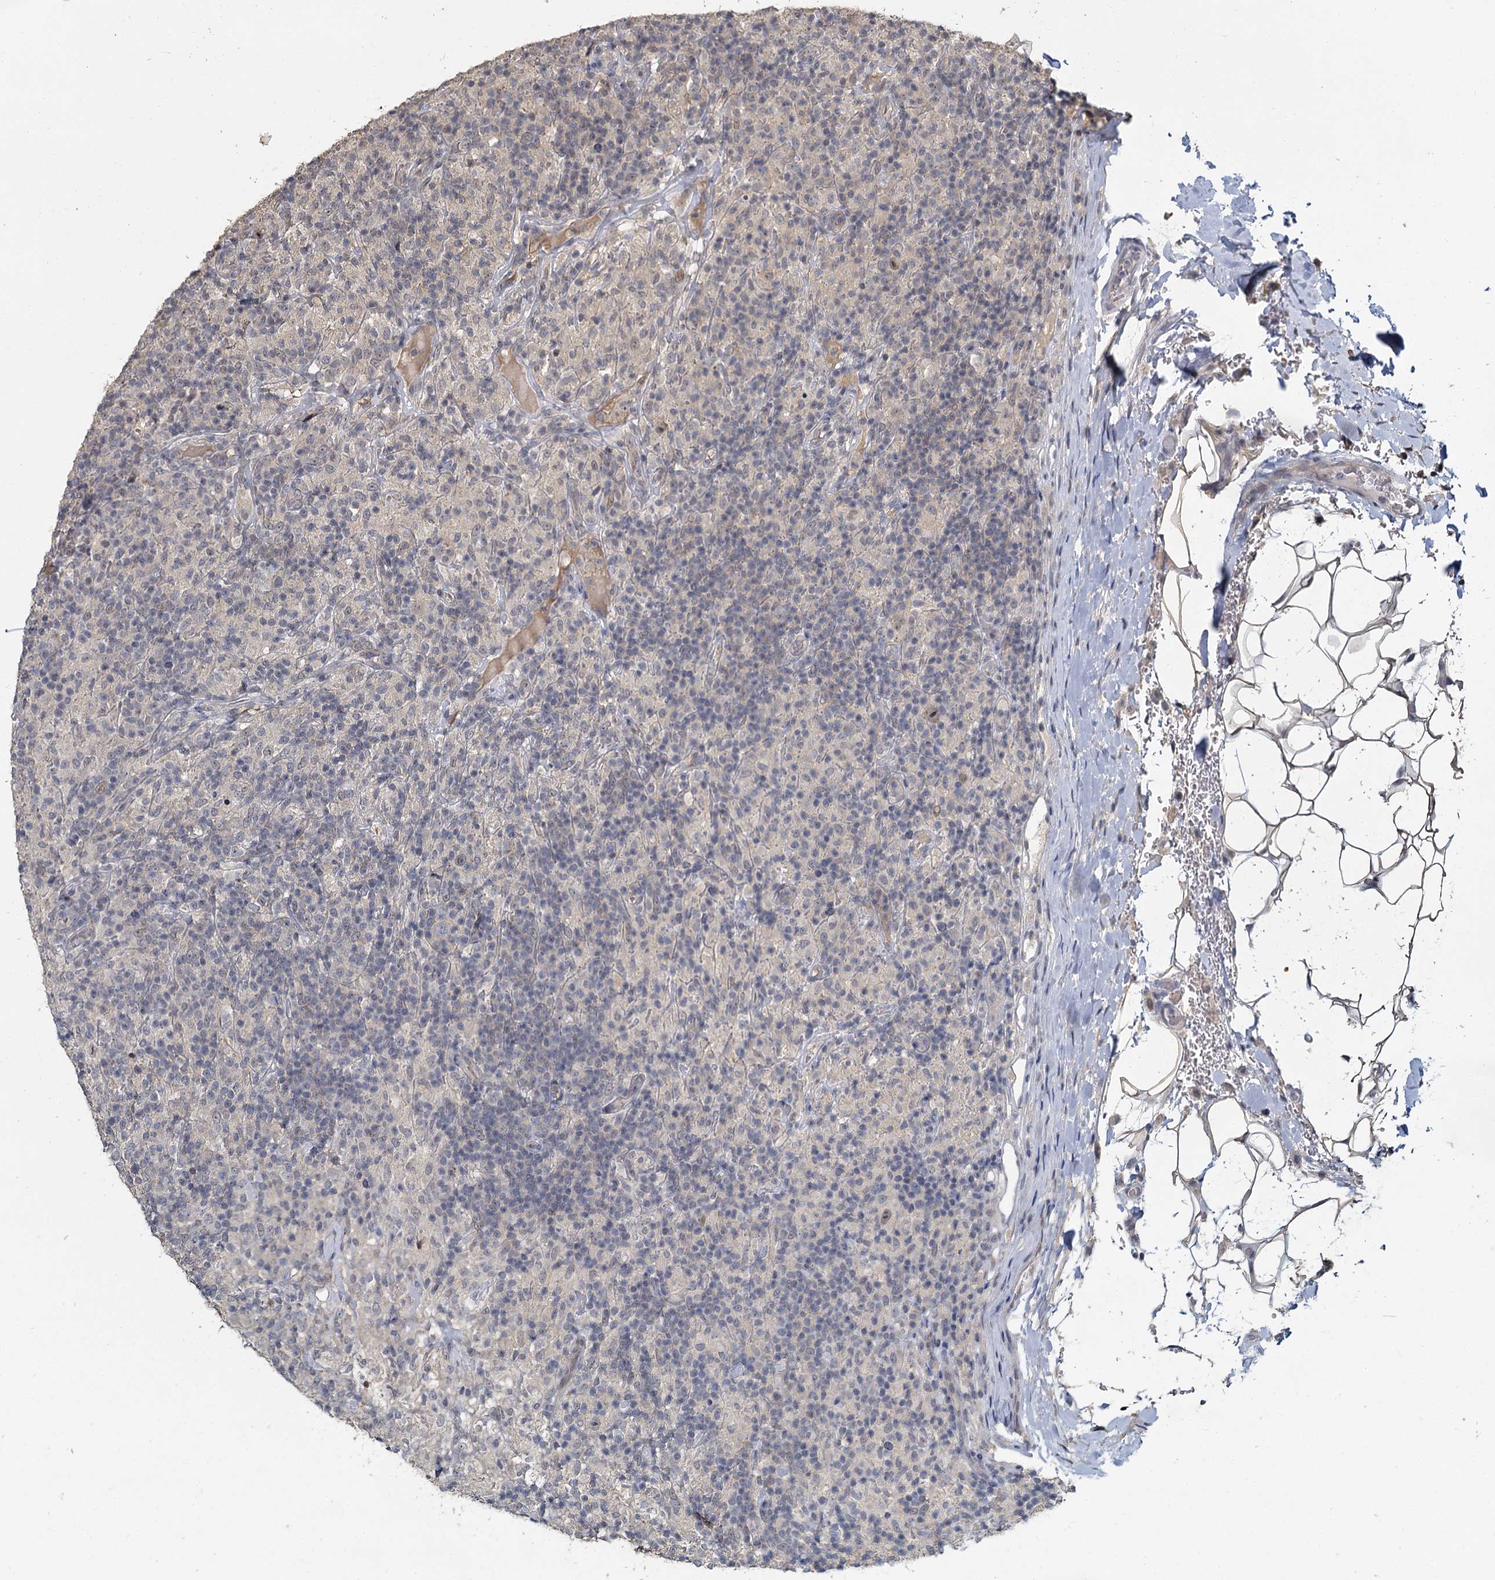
{"staining": {"intensity": "negative", "quantity": "none", "location": "none"}, "tissue": "lymphoma", "cell_type": "Tumor cells", "image_type": "cancer", "snomed": [{"axis": "morphology", "description": "Hodgkin's disease, NOS"}, {"axis": "topography", "description": "Lymph node"}], "caption": "The photomicrograph exhibits no staining of tumor cells in Hodgkin's disease. (Immunohistochemistry (ihc), brightfield microscopy, high magnification).", "gene": "MUCL1", "patient": {"sex": "male", "age": 70}}